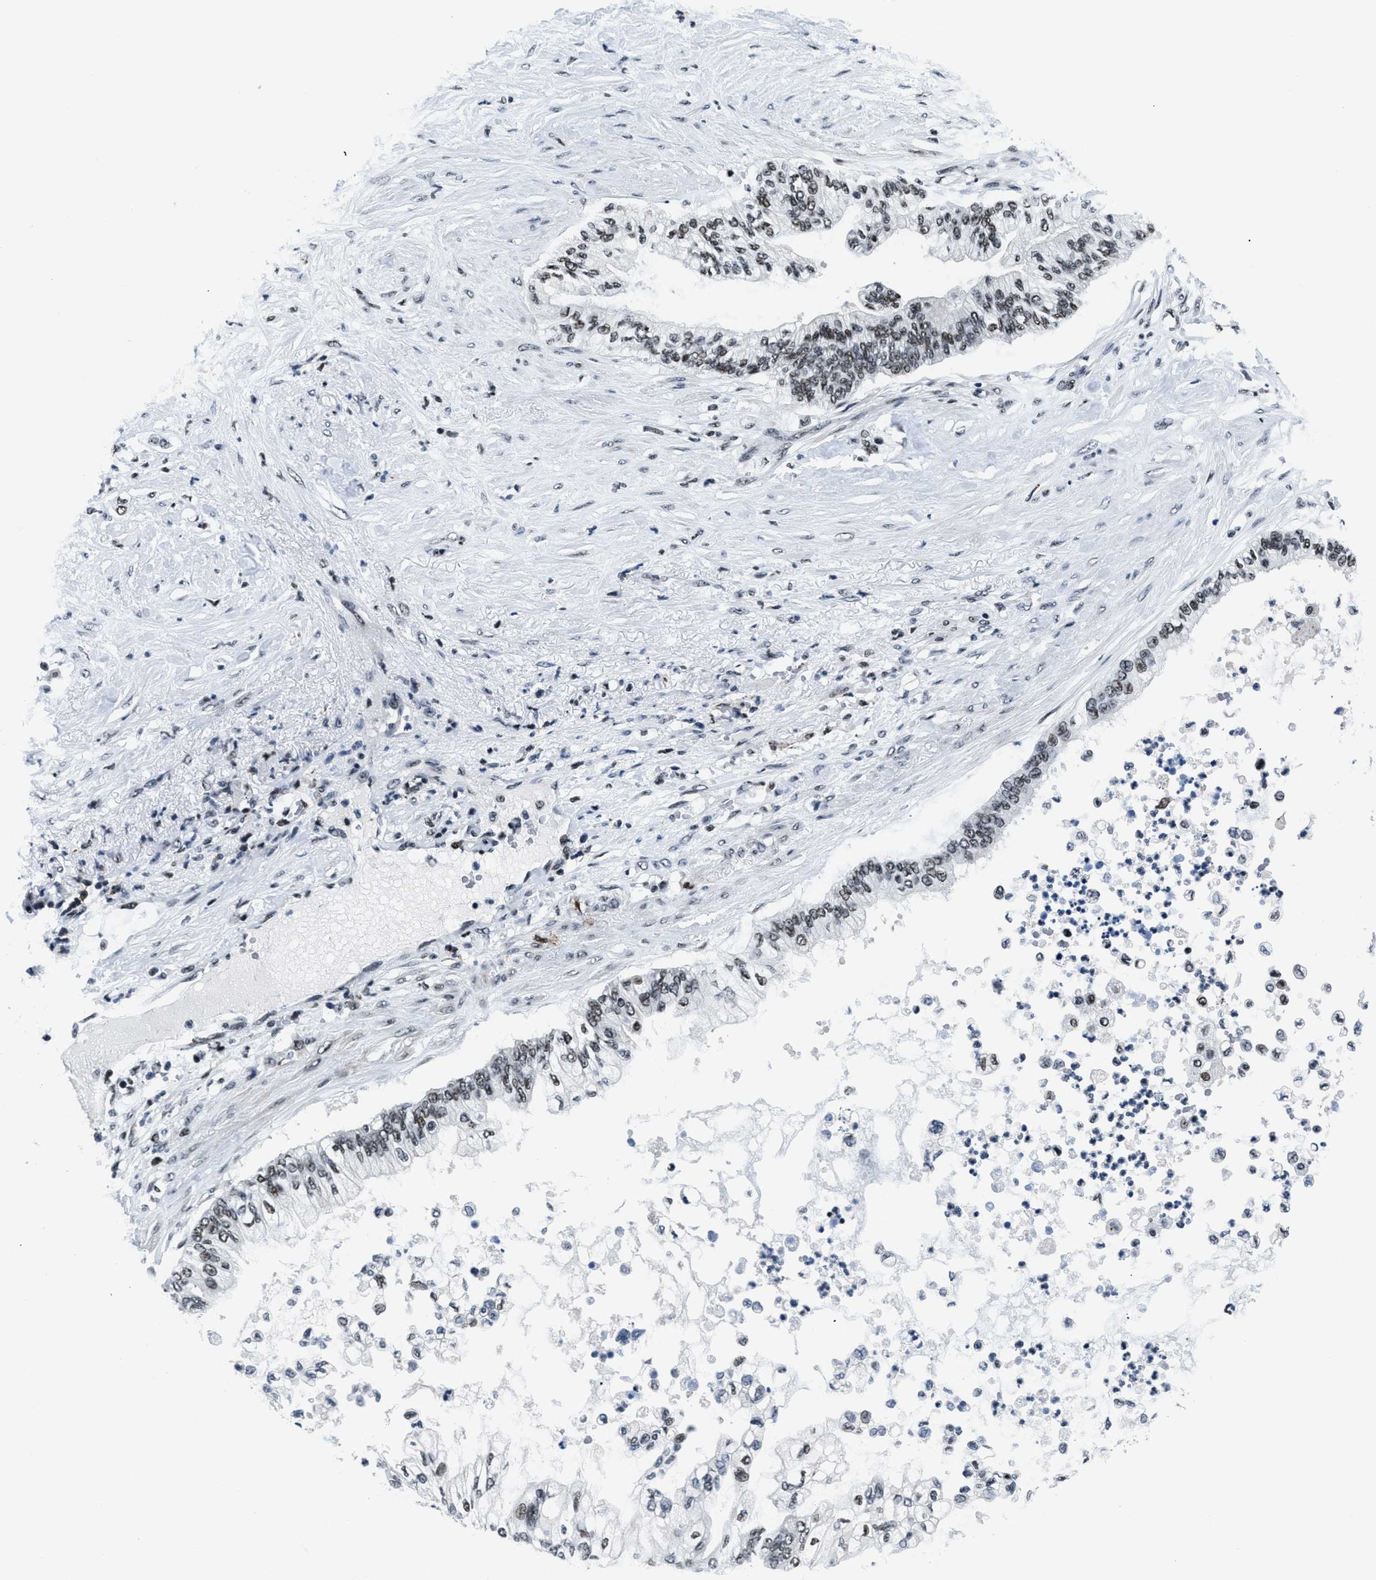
{"staining": {"intensity": "strong", "quantity": ">75%", "location": "nuclear"}, "tissue": "pancreatic cancer", "cell_type": "Tumor cells", "image_type": "cancer", "snomed": [{"axis": "morphology", "description": "Normal tissue, NOS"}, {"axis": "morphology", "description": "Adenocarcinoma, NOS"}, {"axis": "topography", "description": "Pancreas"}, {"axis": "topography", "description": "Duodenum"}], "caption": "Immunohistochemical staining of pancreatic adenocarcinoma displays high levels of strong nuclear protein positivity in approximately >75% of tumor cells.", "gene": "SMARCB1", "patient": {"sex": "female", "age": 60}}